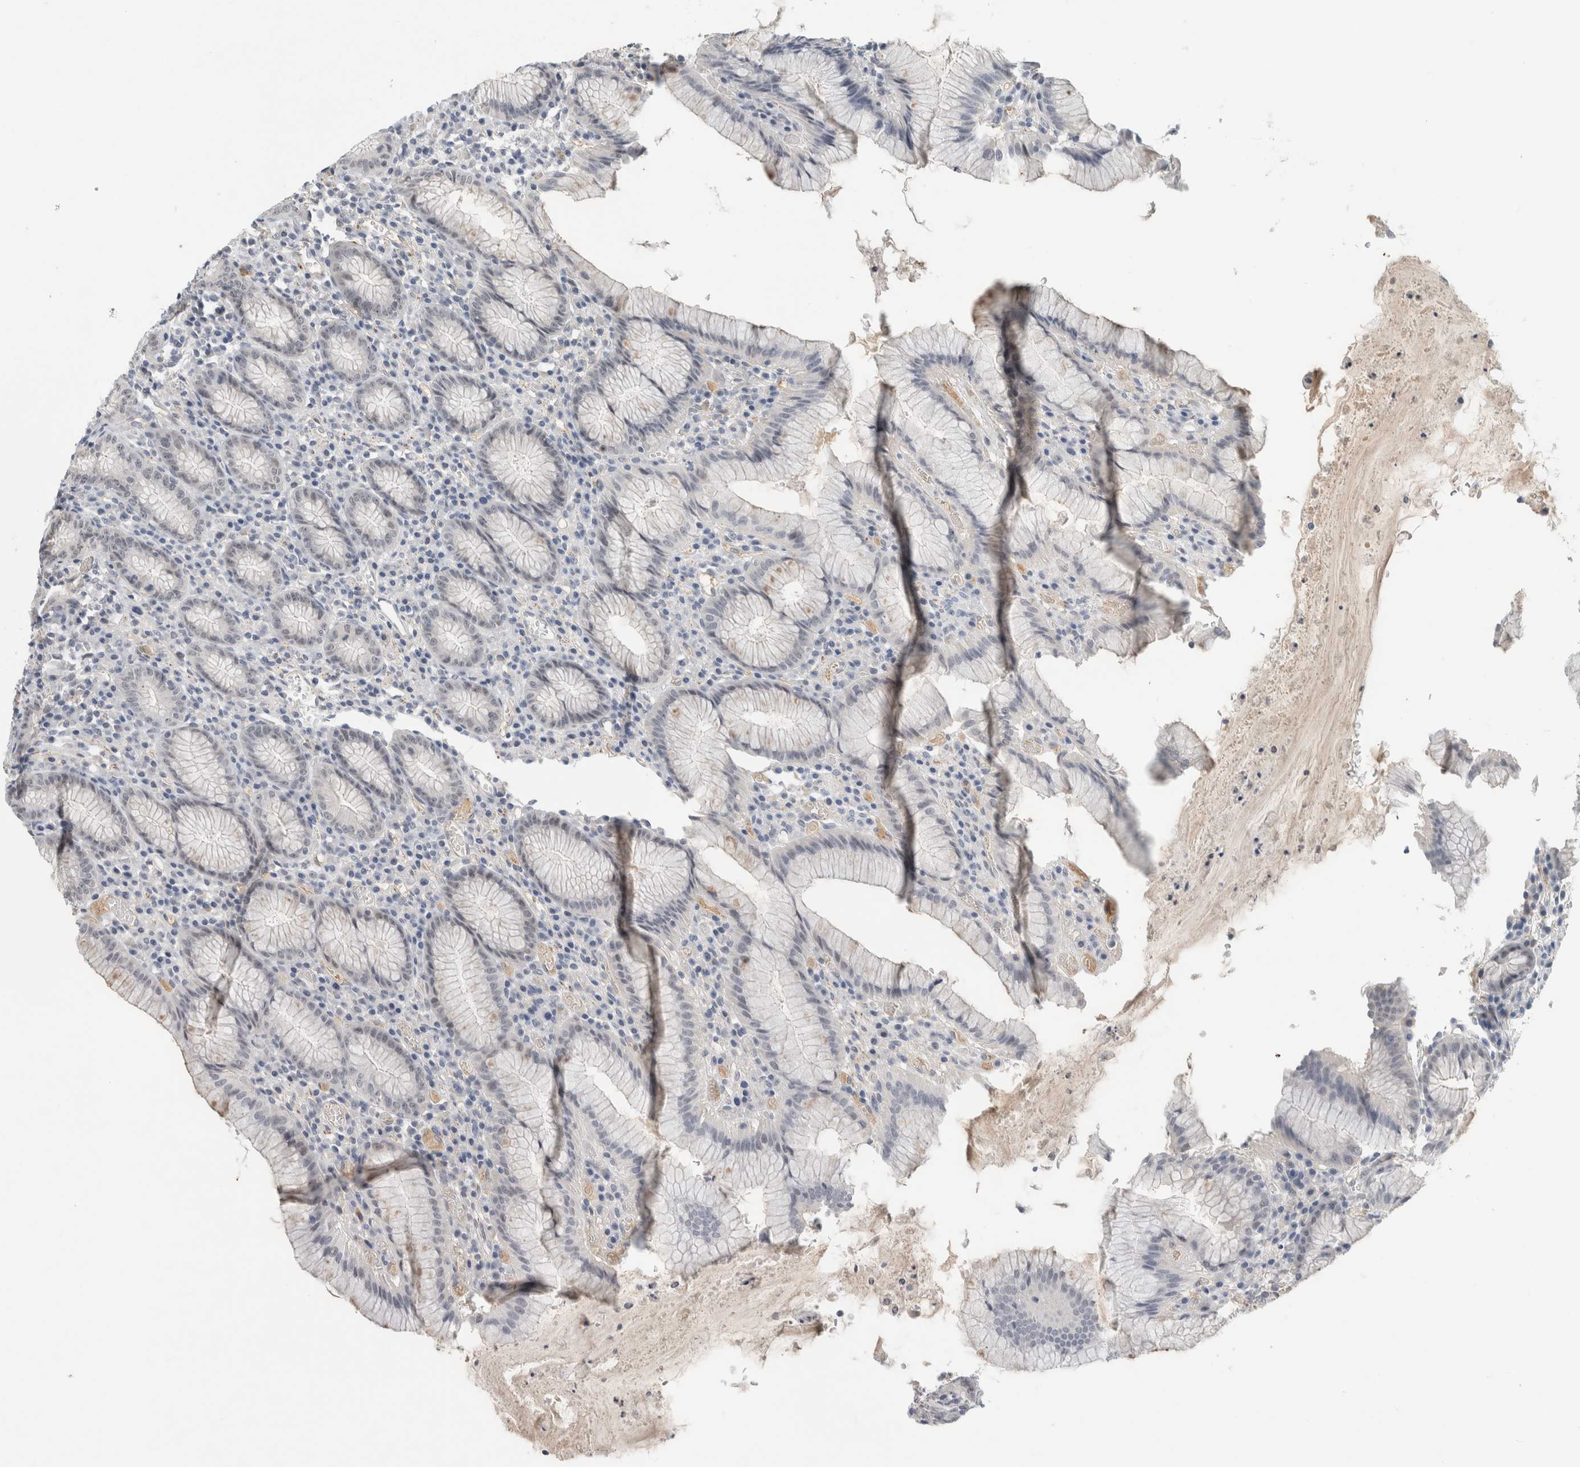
{"staining": {"intensity": "moderate", "quantity": "<25%", "location": "cytoplasmic/membranous"}, "tissue": "stomach", "cell_type": "Glandular cells", "image_type": "normal", "snomed": [{"axis": "morphology", "description": "Normal tissue, NOS"}, {"axis": "topography", "description": "Stomach"}], "caption": "Immunohistochemistry (IHC) of normal stomach exhibits low levels of moderate cytoplasmic/membranous positivity in approximately <25% of glandular cells. (DAB (3,3'-diaminobenzidine) = brown stain, brightfield microscopy at high magnification).", "gene": "HCN3", "patient": {"sex": "male", "age": 55}}